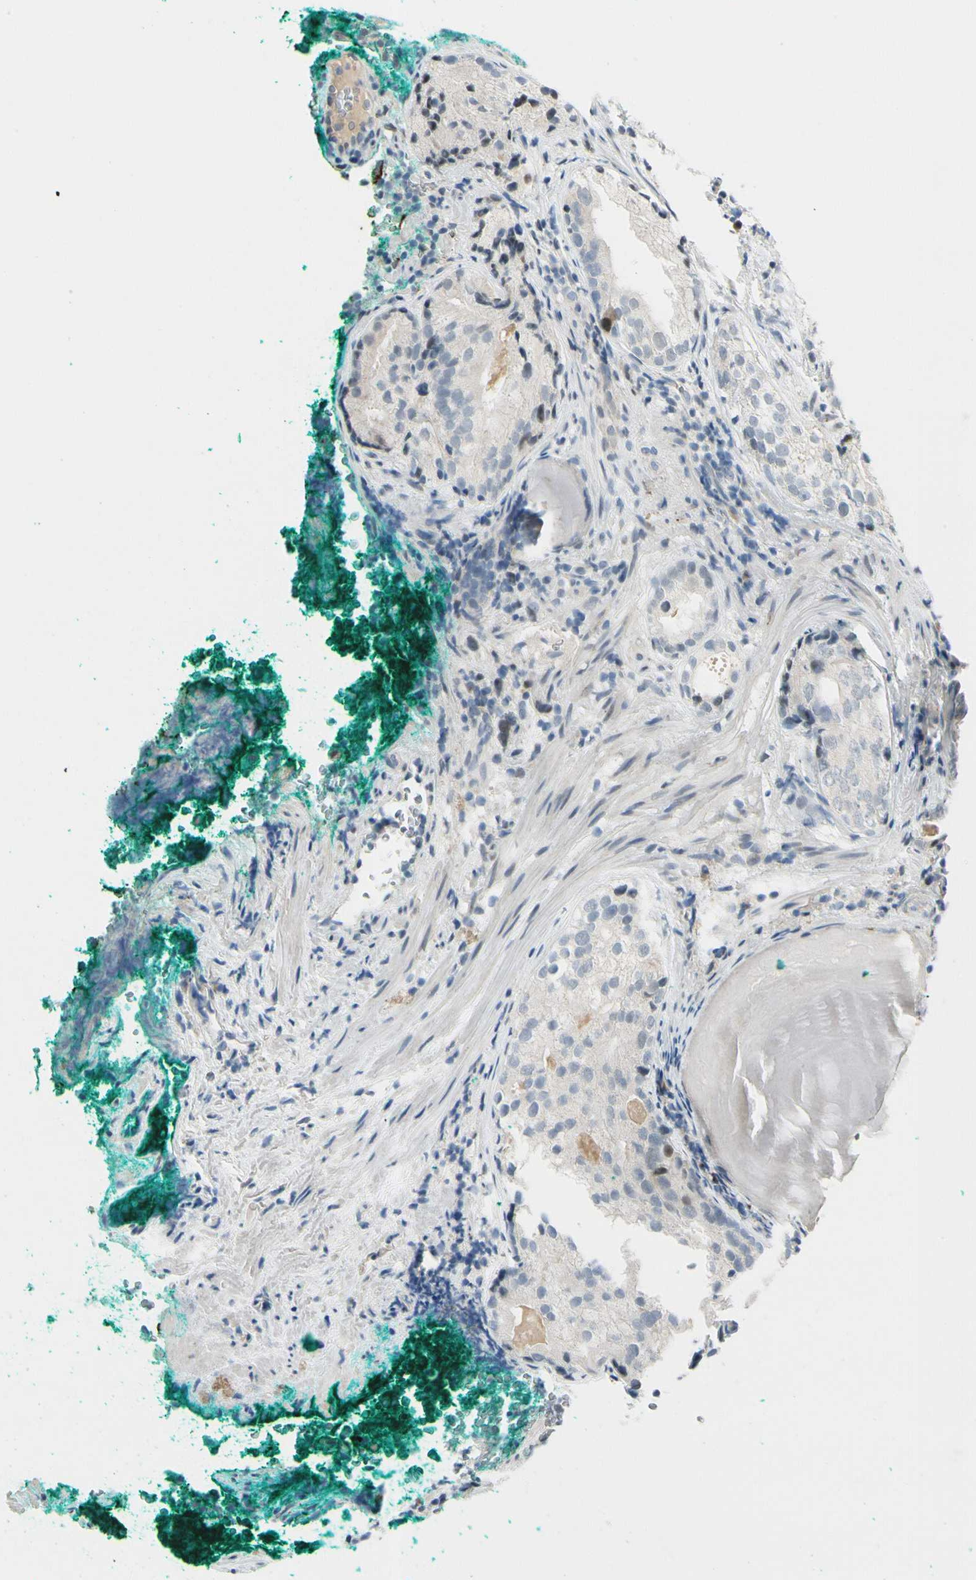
{"staining": {"intensity": "negative", "quantity": "none", "location": "none"}, "tissue": "prostate cancer", "cell_type": "Tumor cells", "image_type": "cancer", "snomed": [{"axis": "morphology", "description": "Adenocarcinoma, High grade"}, {"axis": "topography", "description": "Prostate"}], "caption": "This is an immunohistochemistry (IHC) photomicrograph of human prostate cancer. There is no expression in tumor cells.", "gene": "B4GALNT1", "patient": {"sex": "male", "age": 66}}